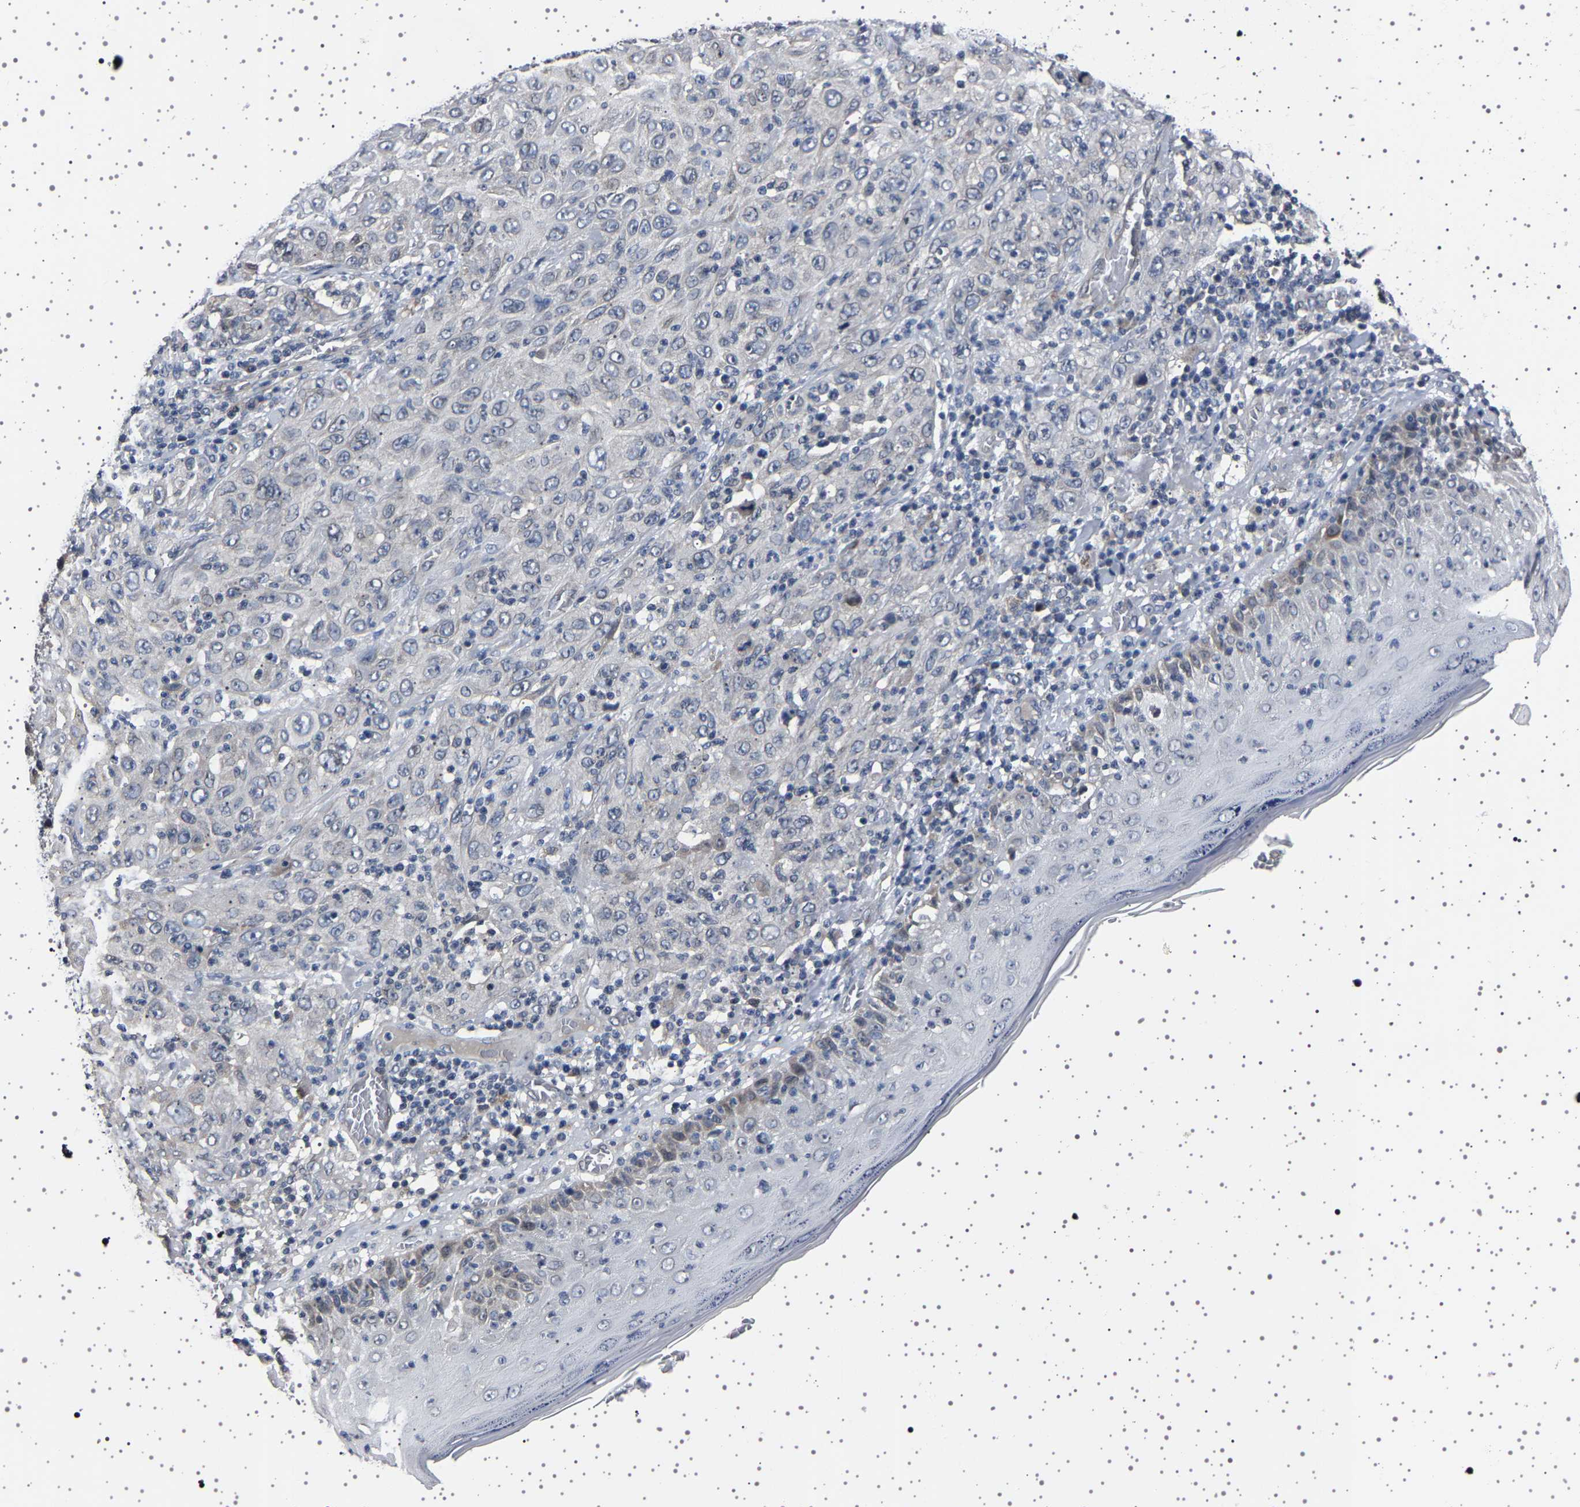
{"staining": {"intensity": "negative", "quantity": "none", "location": "none"}, "tissue": "skin cancer", "cell_type": "Tumor cells", "image_type": "cancer", "snomed": [{"axis": "morphology", "description": "Squamous cell carcinoma, NOS"}, {"axis": "topography", "description": "Skin"}], "caption": "Tumor cells are negative for protein expression in human skin cancer.", "gene": "IL10RB", "patient": {"sex": "female", "age": 88}}